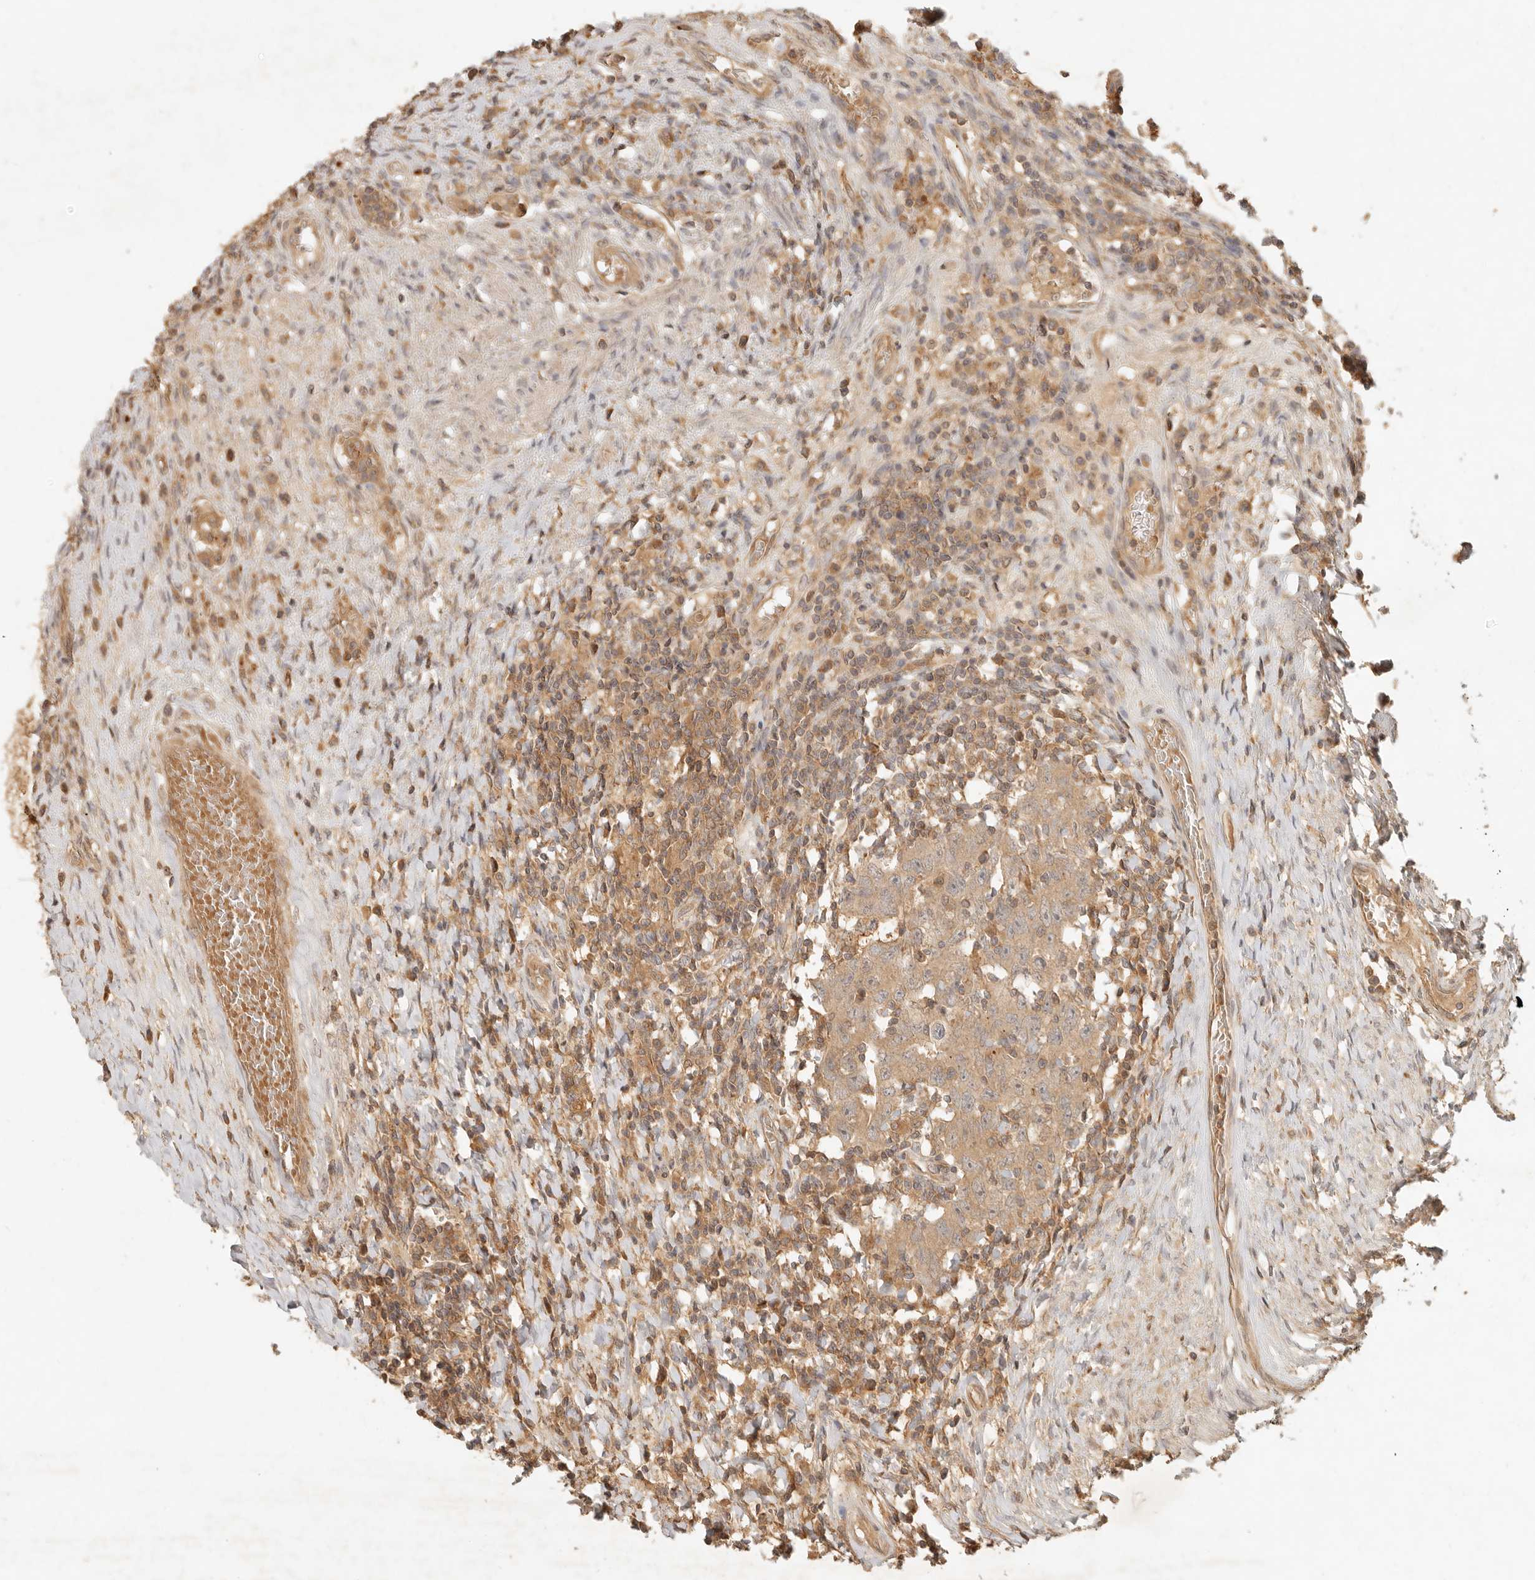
{"staining": {"intensity": "moderate", "quantity": ">75%", "location": "cytoplasmic/membranous"}, "tissue": "testis cancer", "cell_type": "Tumor cells", "image_type": "cancer", "snomed": [{"axis": "morphology", "description": "Carcinoma, Embryonal, NOS"}, {"axis": "topography", "description": "Testis"}], "caption": "Immunohistochemical staining of testis cancer demonstrates moderate cytoplasmic/membranous protein expression in about >75% of tumor cells.", "gene": "ANKRD61", "patient": {"sex": "male", "age": 26}}